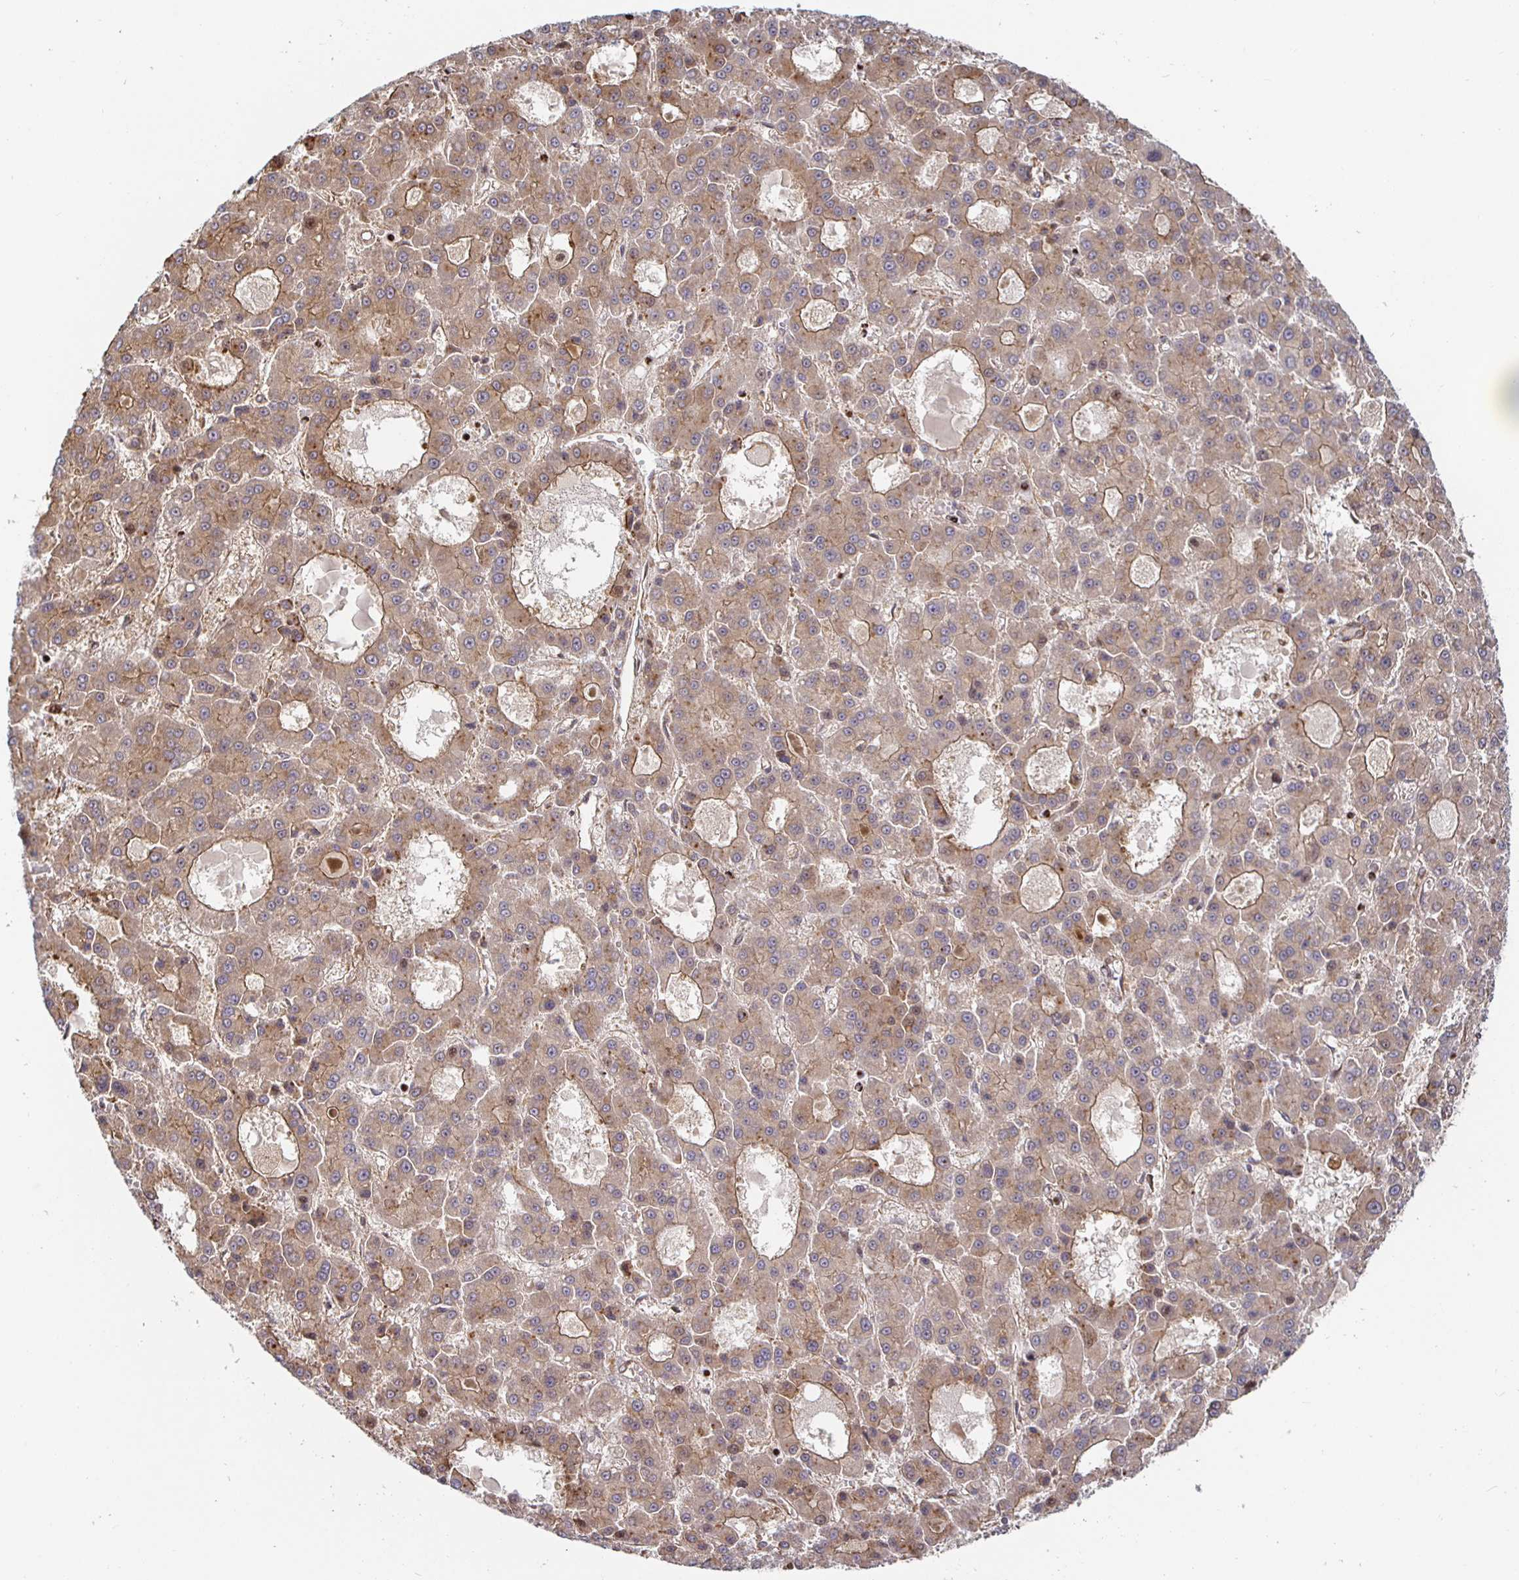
{"staining": {"intensity": "moderate", "quantity": ">75%", "location": "cytoplasmic/membranous"}, "tissue": "liver cancer", "cell_type": "Tumor cells", "image_type": "cancer", "snomed": [{"axis": "morphology", "description": "Carcinoma, Hepatocellular, NOS"}, {"axis": "topography", "description": "Liver"}], "caption": "The image exhibits immunohistochemical staining of hepatocellular carcinoma (liver). There is moderate cytoplasmic/membranous staining is present in approximately >75% of tumor cells.", "gene": "STRAP", "patient": {"sex": "male", "age": 70}}